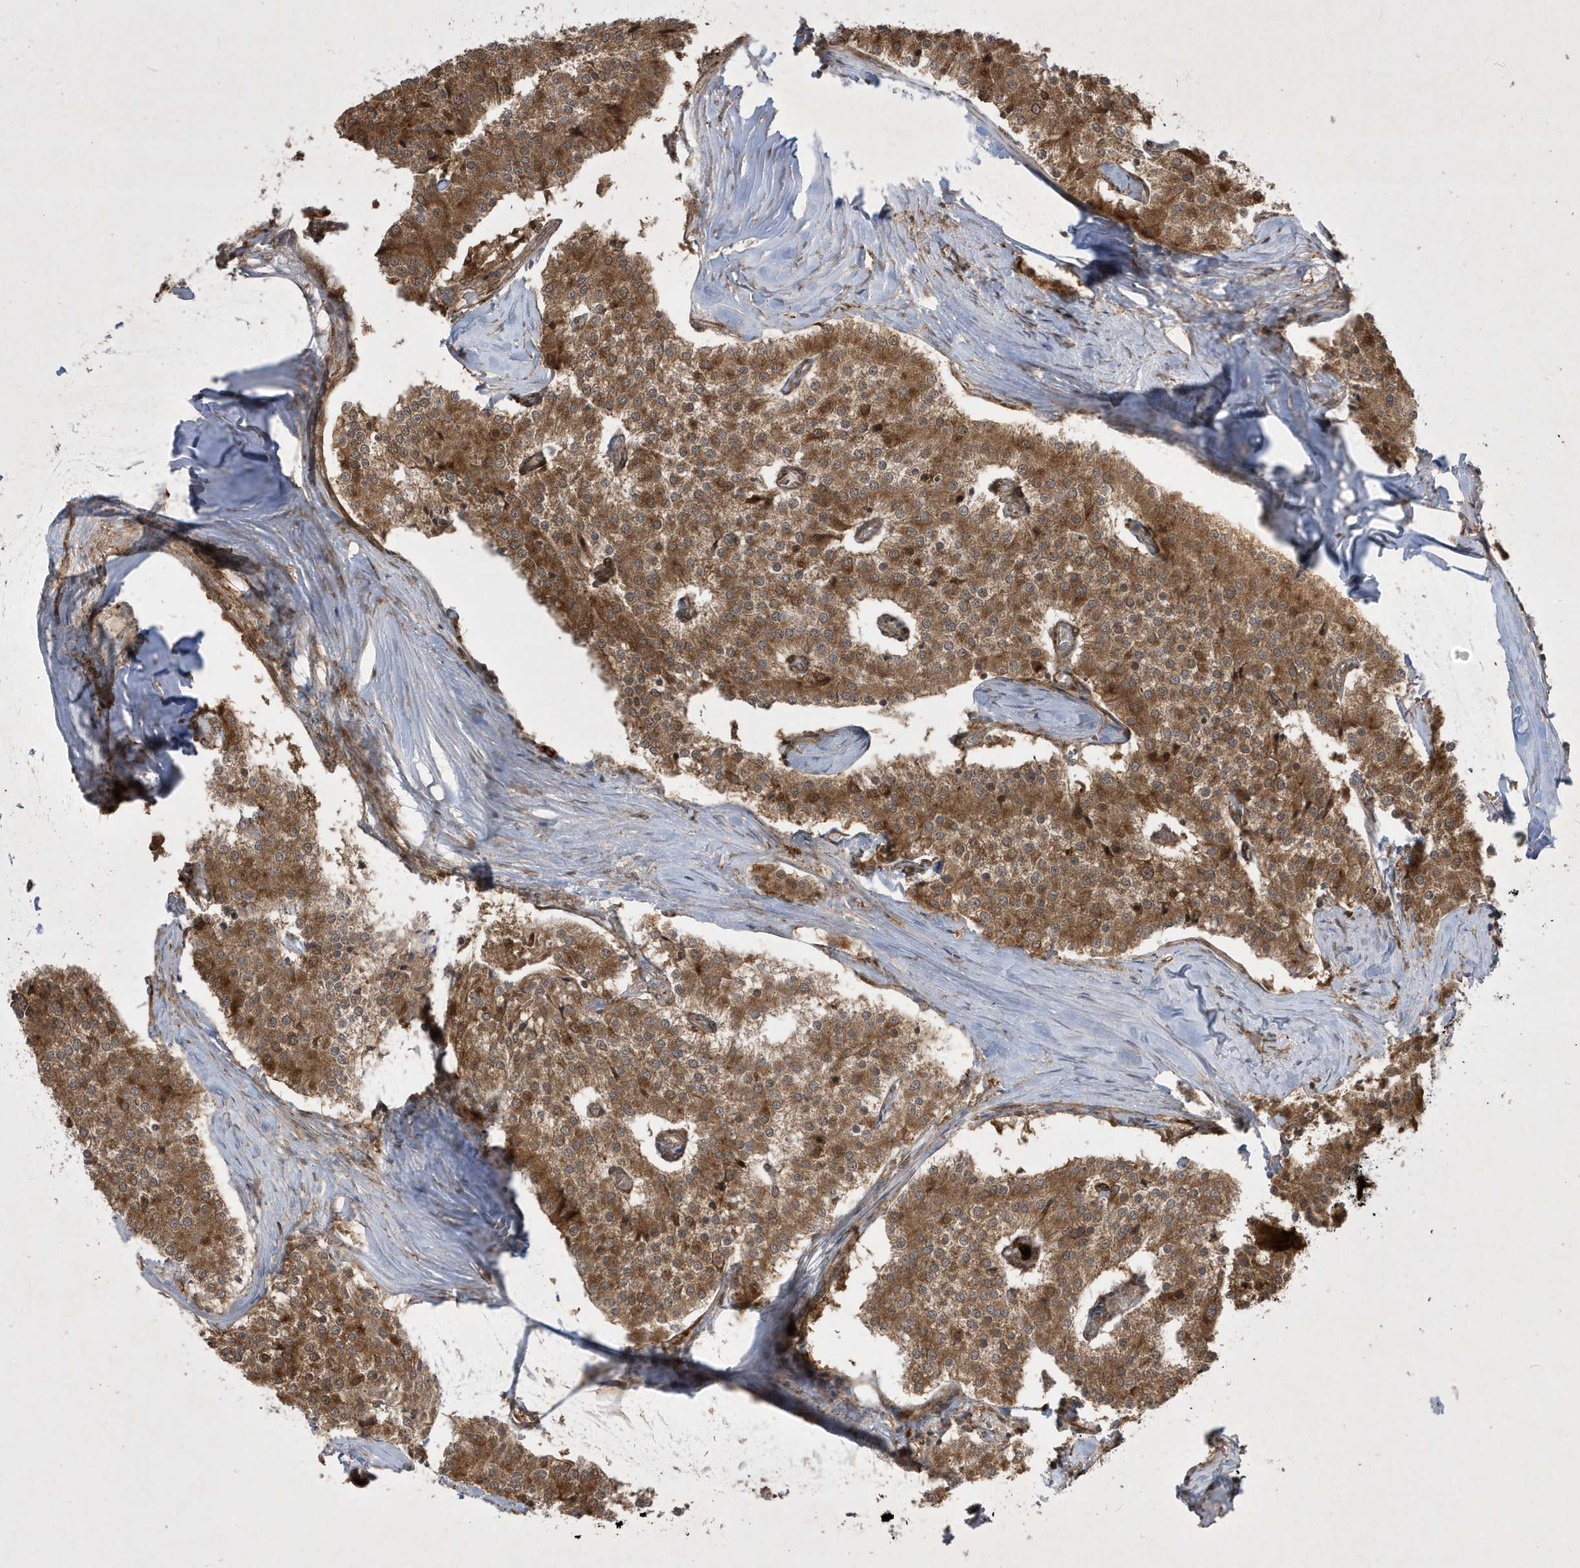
{"staining": {"intensity": "moderate", "quantity": ">75%", "location": "cytoplasmic/membranous"}, "tissue": "carcinoid", "cell_type": "Tumor cells", "image_type": "cancer", "snomed": [{"axis": "morphology", "description": "Carcinoid, malignant, NOS"}, {"axis": "topography", "description": "Colon"}], "caption": "Immunohistochemistry (IHC) photomicrograph of neoplastic tissue: human malignant carcinoid stained using immunohistochemistry displays medium levels of moderate protein expression localized specifically in the cytoplasmic/membranous of tumor cells, appearing as a cytoplasmic/membranous brown color.", "gene": "IFT57", "patient": {"sex": "female", "age": 52}}